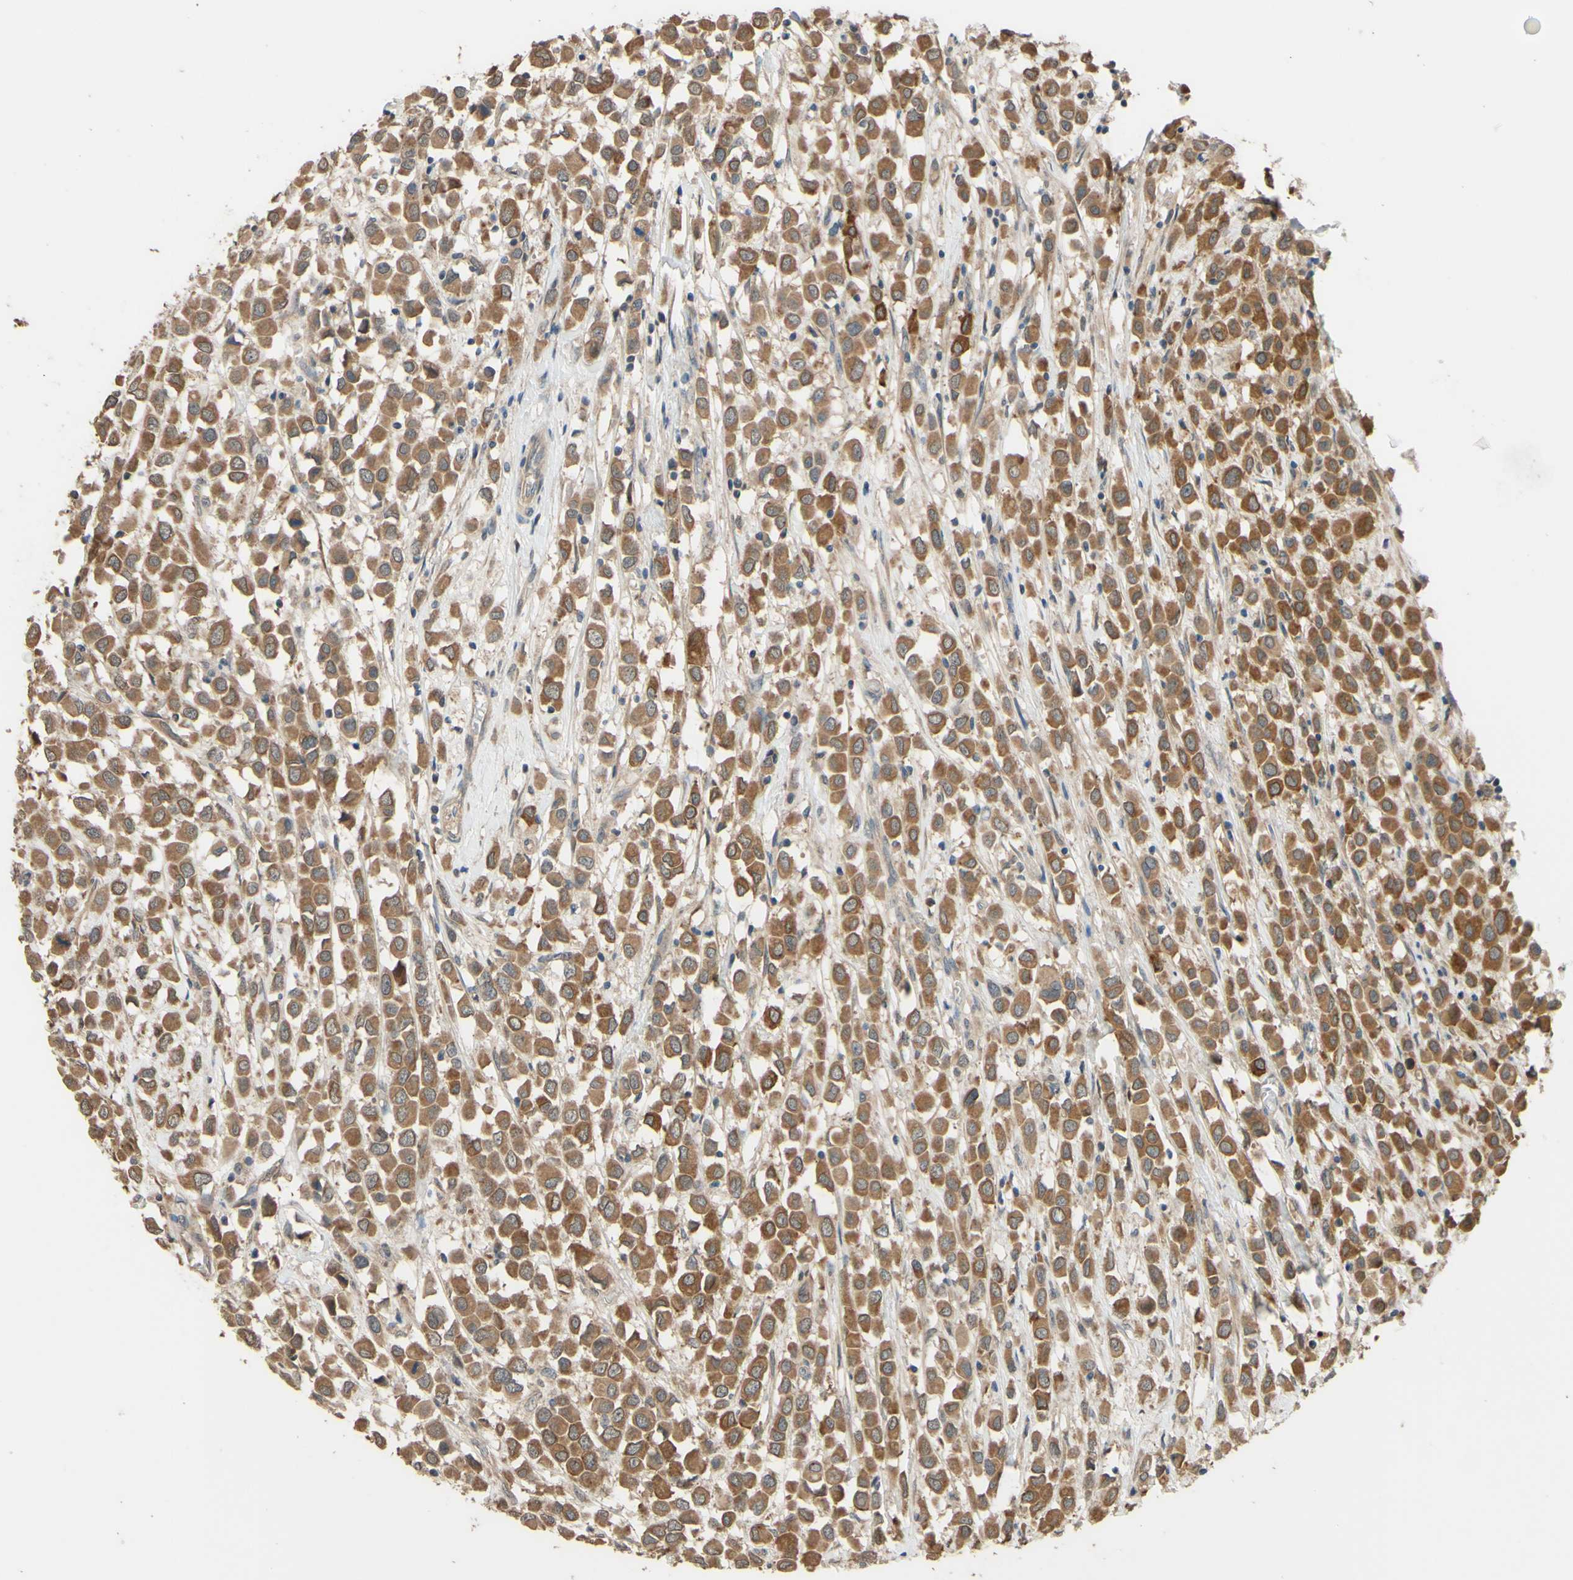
{"staining": {"intensity": "moderate", "quantity": ">75%", "location": "cytoplasmic/membranous"}, "tissue": "breast cancer", "cell_type": "Tumor cells", "image_type": "cancer", "snomed": [{"axis": "morphology", "description": "Duct carcinoma"}, {"axis": "topography", "description": "Breast"}], "caption": "This photomicrograph shows immunohistochemistry (IHC) staining of infiltrating ductal carcinoma (breast), with medium moderate cytoplasmic/membranous positivity in approximately >75% of tumor cells.", "gene": "SMIM19", "patient": {"sex": "female", "age": 61}}